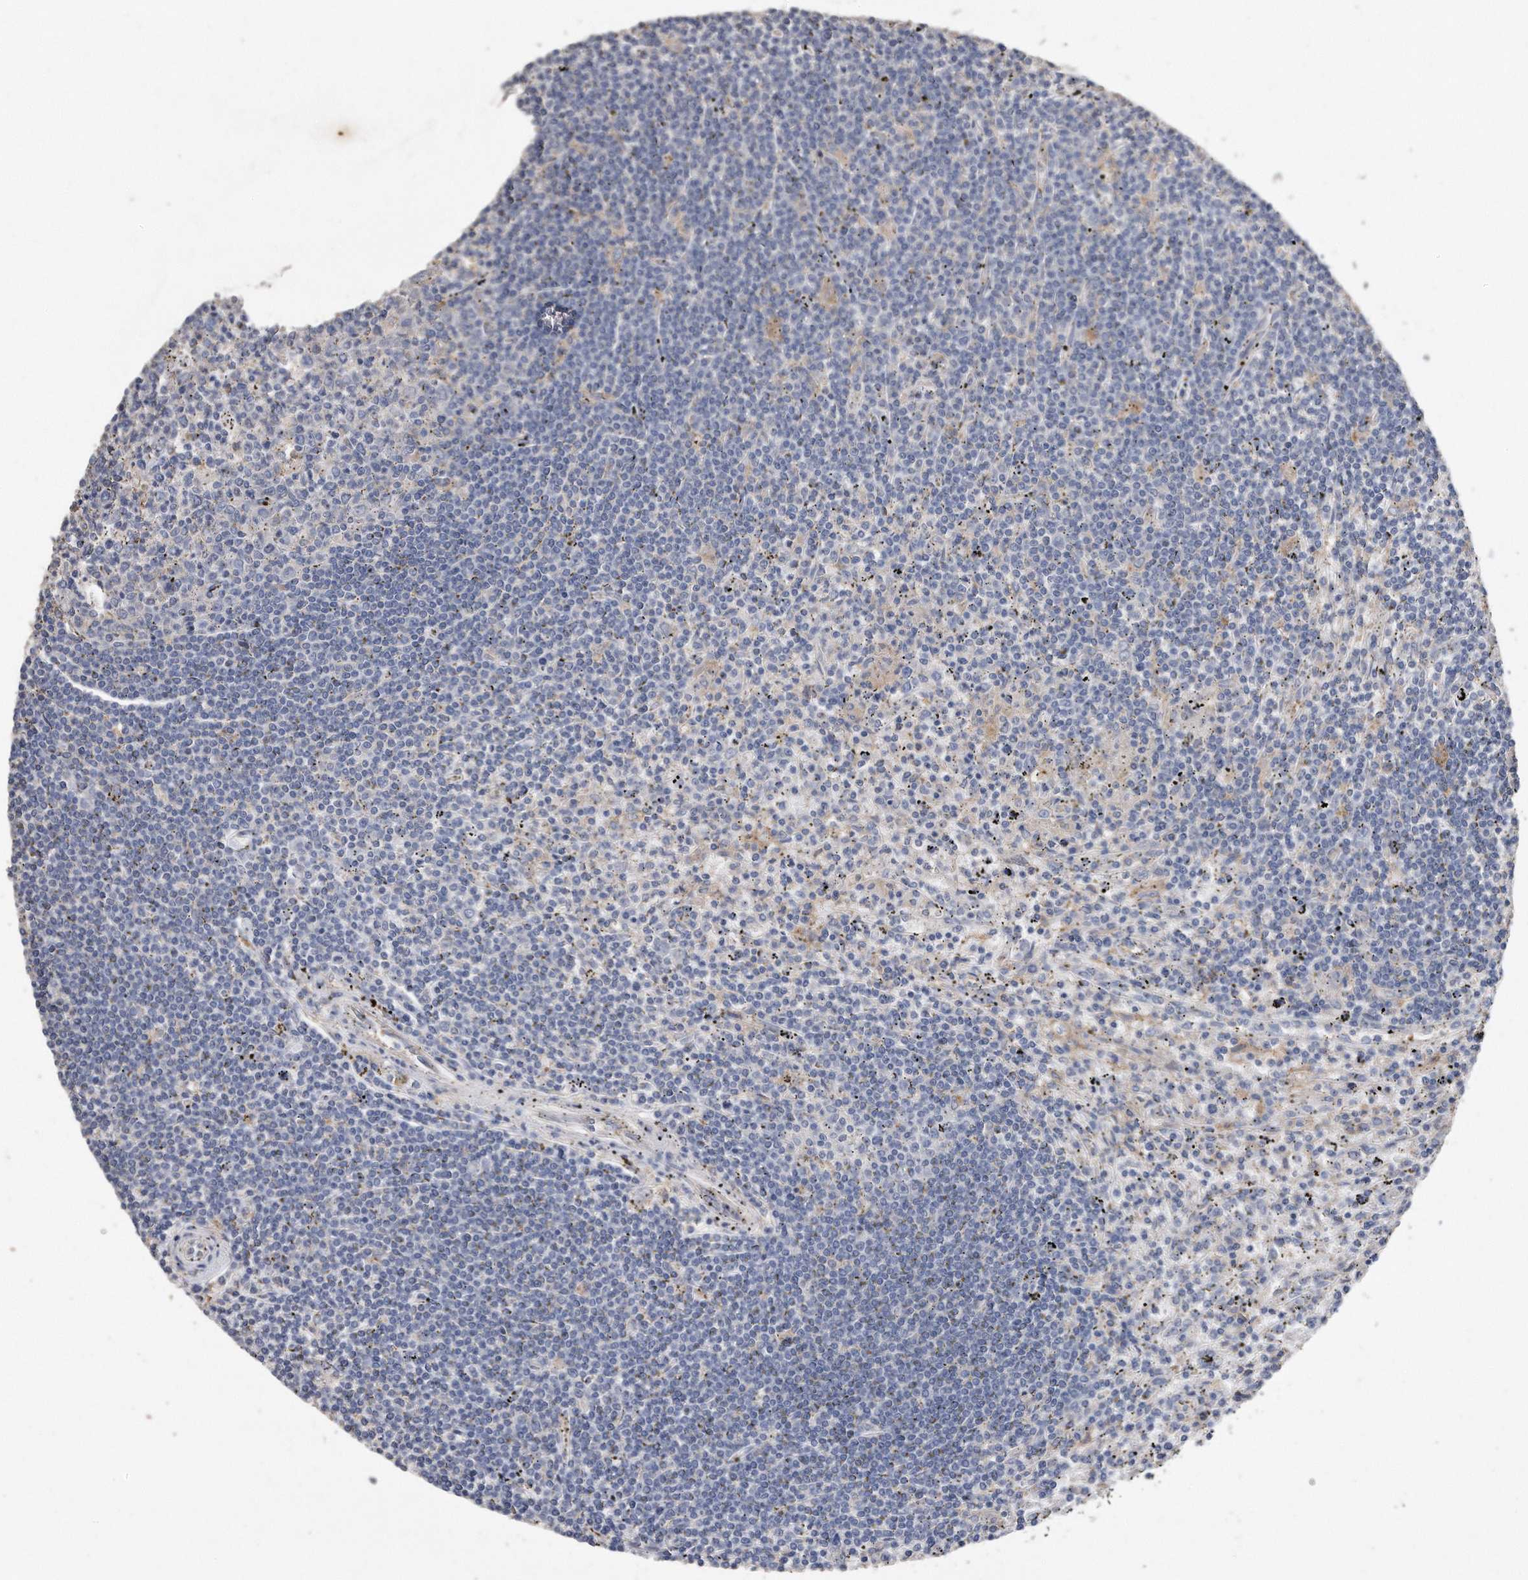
{"staining": {"intensity": "negative", "quantity": "none", "location": "none"}, "tissue": "lymphoma", "cell_type": "Tumor cells", "image_type": "cancer", "snomed": [{"axis": "morphology", "description": "Malignant lymphoma, non-Hodgkin's type, Low grade"}, {"axis": "topography", "description": "Spleen"}], "caption": "Tumor cells show no significant protein expression in malignant lymphoma, non-Hodgkin's type (low-grade). (Stains: DAB immunohistochemistry with hematoxylin counter stain, Microscopy: brightfield microscopy at high magnification).", "gene": "CDCP1", "patient": {"sex": "male", "age": 76}}